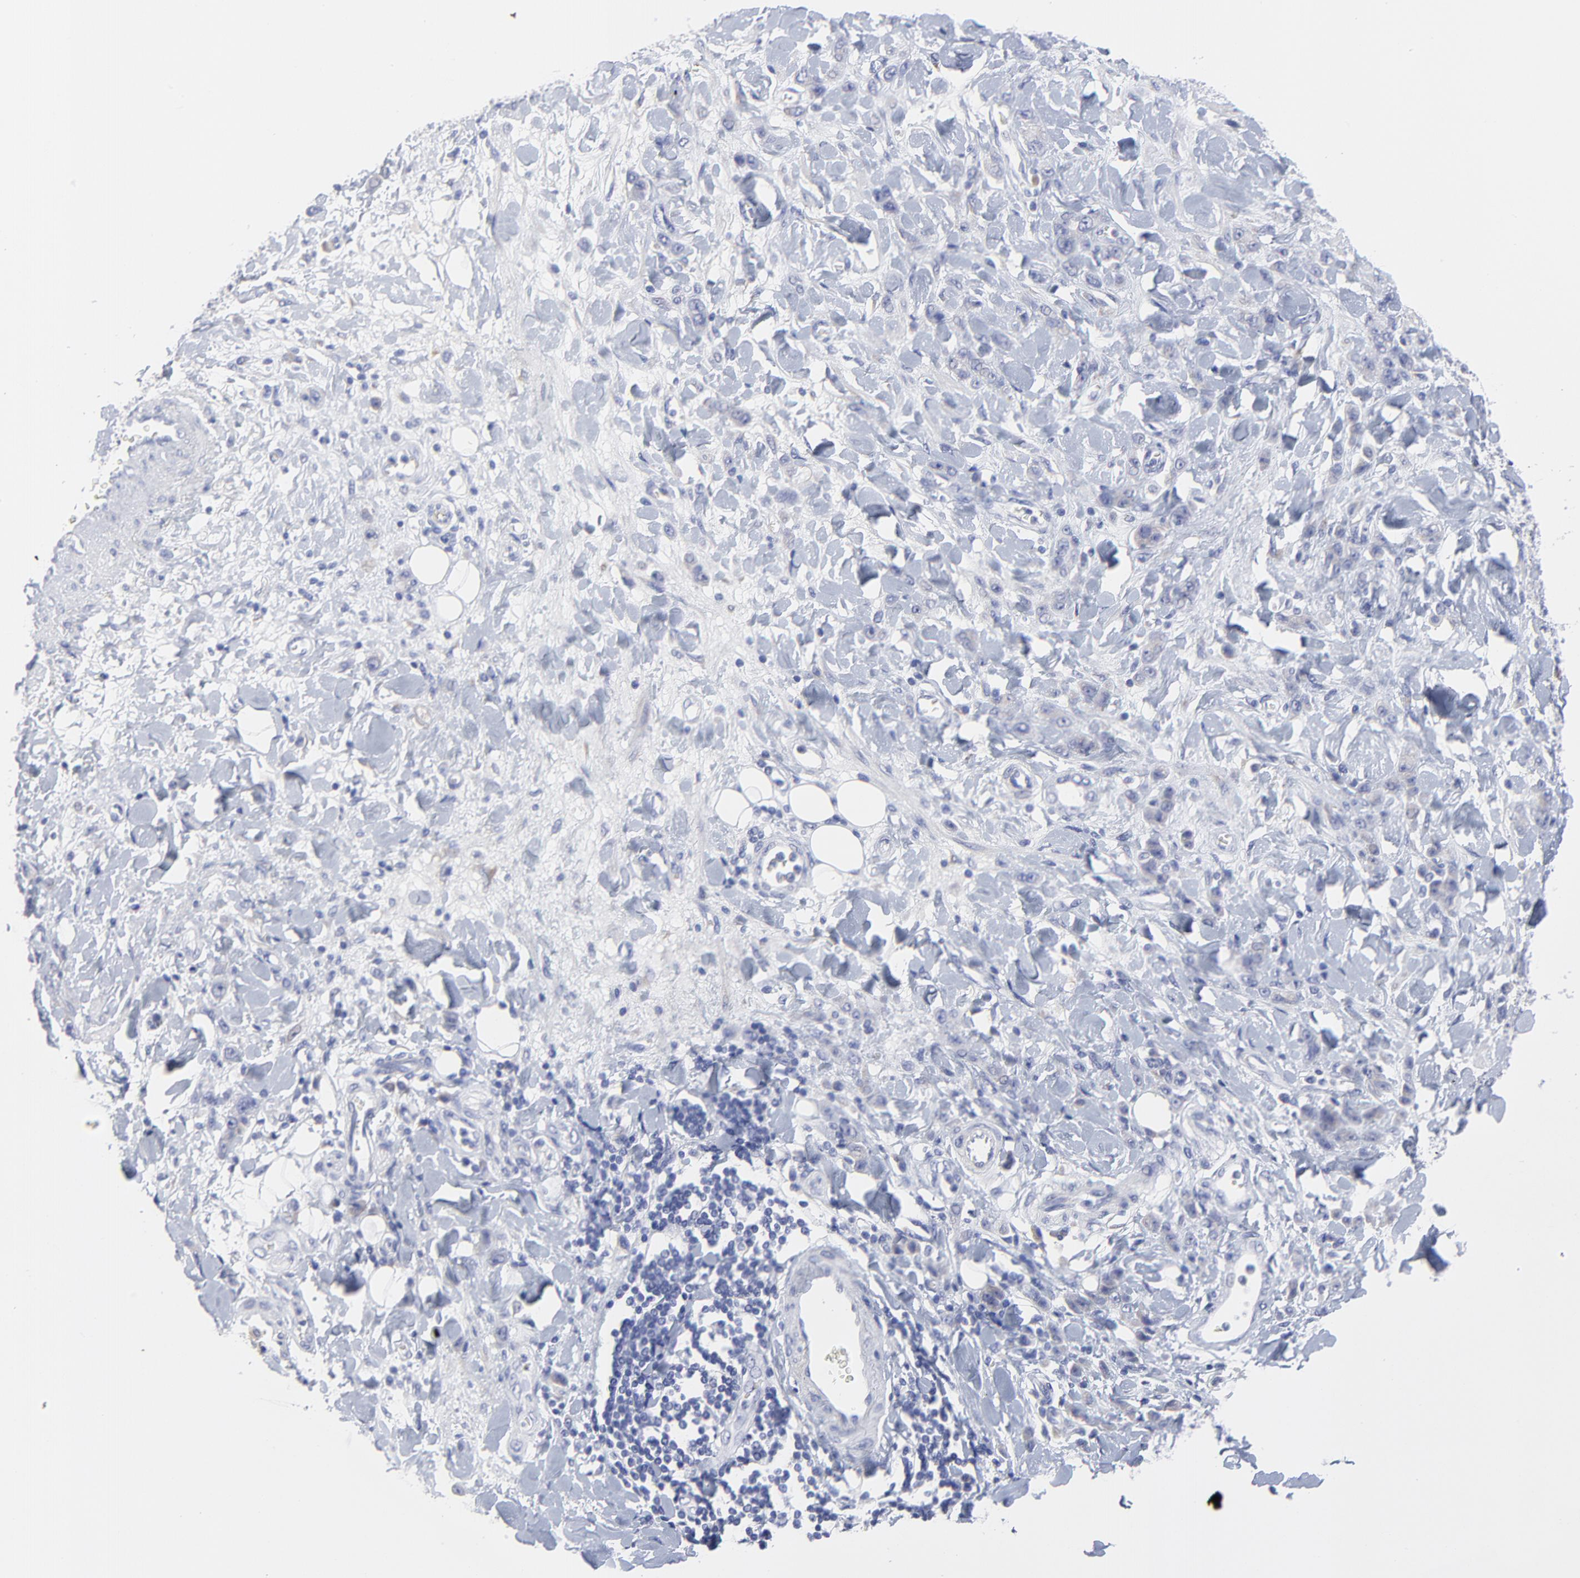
{"staining": {"intensity": "negative", "quantity": "none", "location": "none"}, "tissue": "stomach cancer", "cell_type": "Tumor cells", "image_type": "cancer", "snomed": [{"axis": "morphology", "description": "Normal tissue, NOS"}, {"axis": "morphology", "description": "Adenocarcinoma, NOS"}, {"axis": "topography", "description": "Stomach"}], "caption": "DAB (3,3'-diaminobenzidine) immunohistochemical staining of stomach cancer (adenocarcinoma) demonstrates no significant expression in tumor cells.", "gene": "DUSP9", "patient": {"sex": "male", "age": 82}}